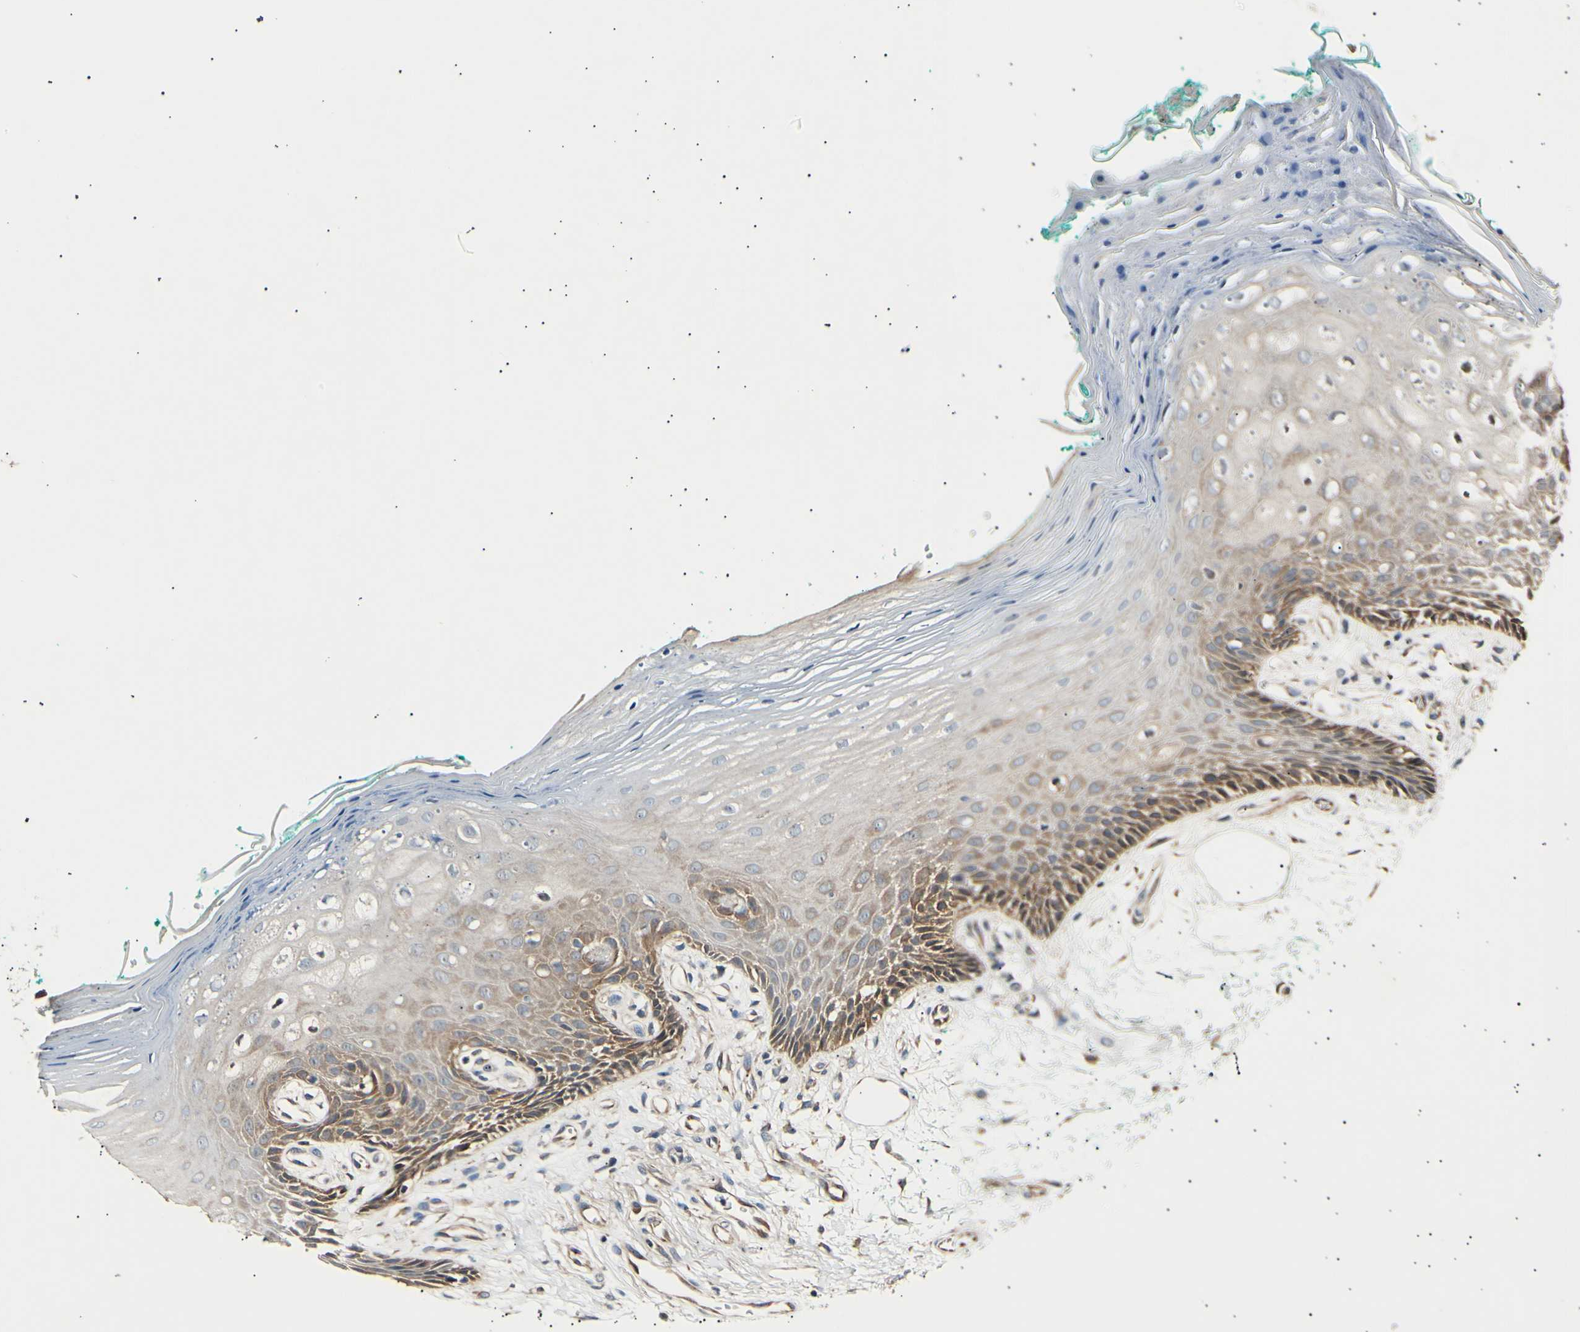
{"staining": {"intensity": "moderate", "quantity": "25%-75%", "location": "cytoplasmic/membranous"}, "tissue": "oral mucosa", "cell_type": "Squamous epithelial cells", "image_type": "normal", "snomed": [{"axis": "morphology", "description": "Normal tissue, NOS"}, {"axis": "topography", "description": "Skeletal muscle"}, {"axis": "topography", "description": "Oral tissue"}, {"axis": "topography", "description": "Peripheral nerve tissue"}], "caption": "Immunohistochemical staining of normal human oral mucosa shows 25%-75% levels of moderate cytoplasmic/membranous protein expression in approximately 25%-75% of squamous epithelial cells. (brown staining indicates protein expression, while blue staining denotes nuclei).", "gene": "ITGA6", "patient": {"sex": "female", "age": 84}}